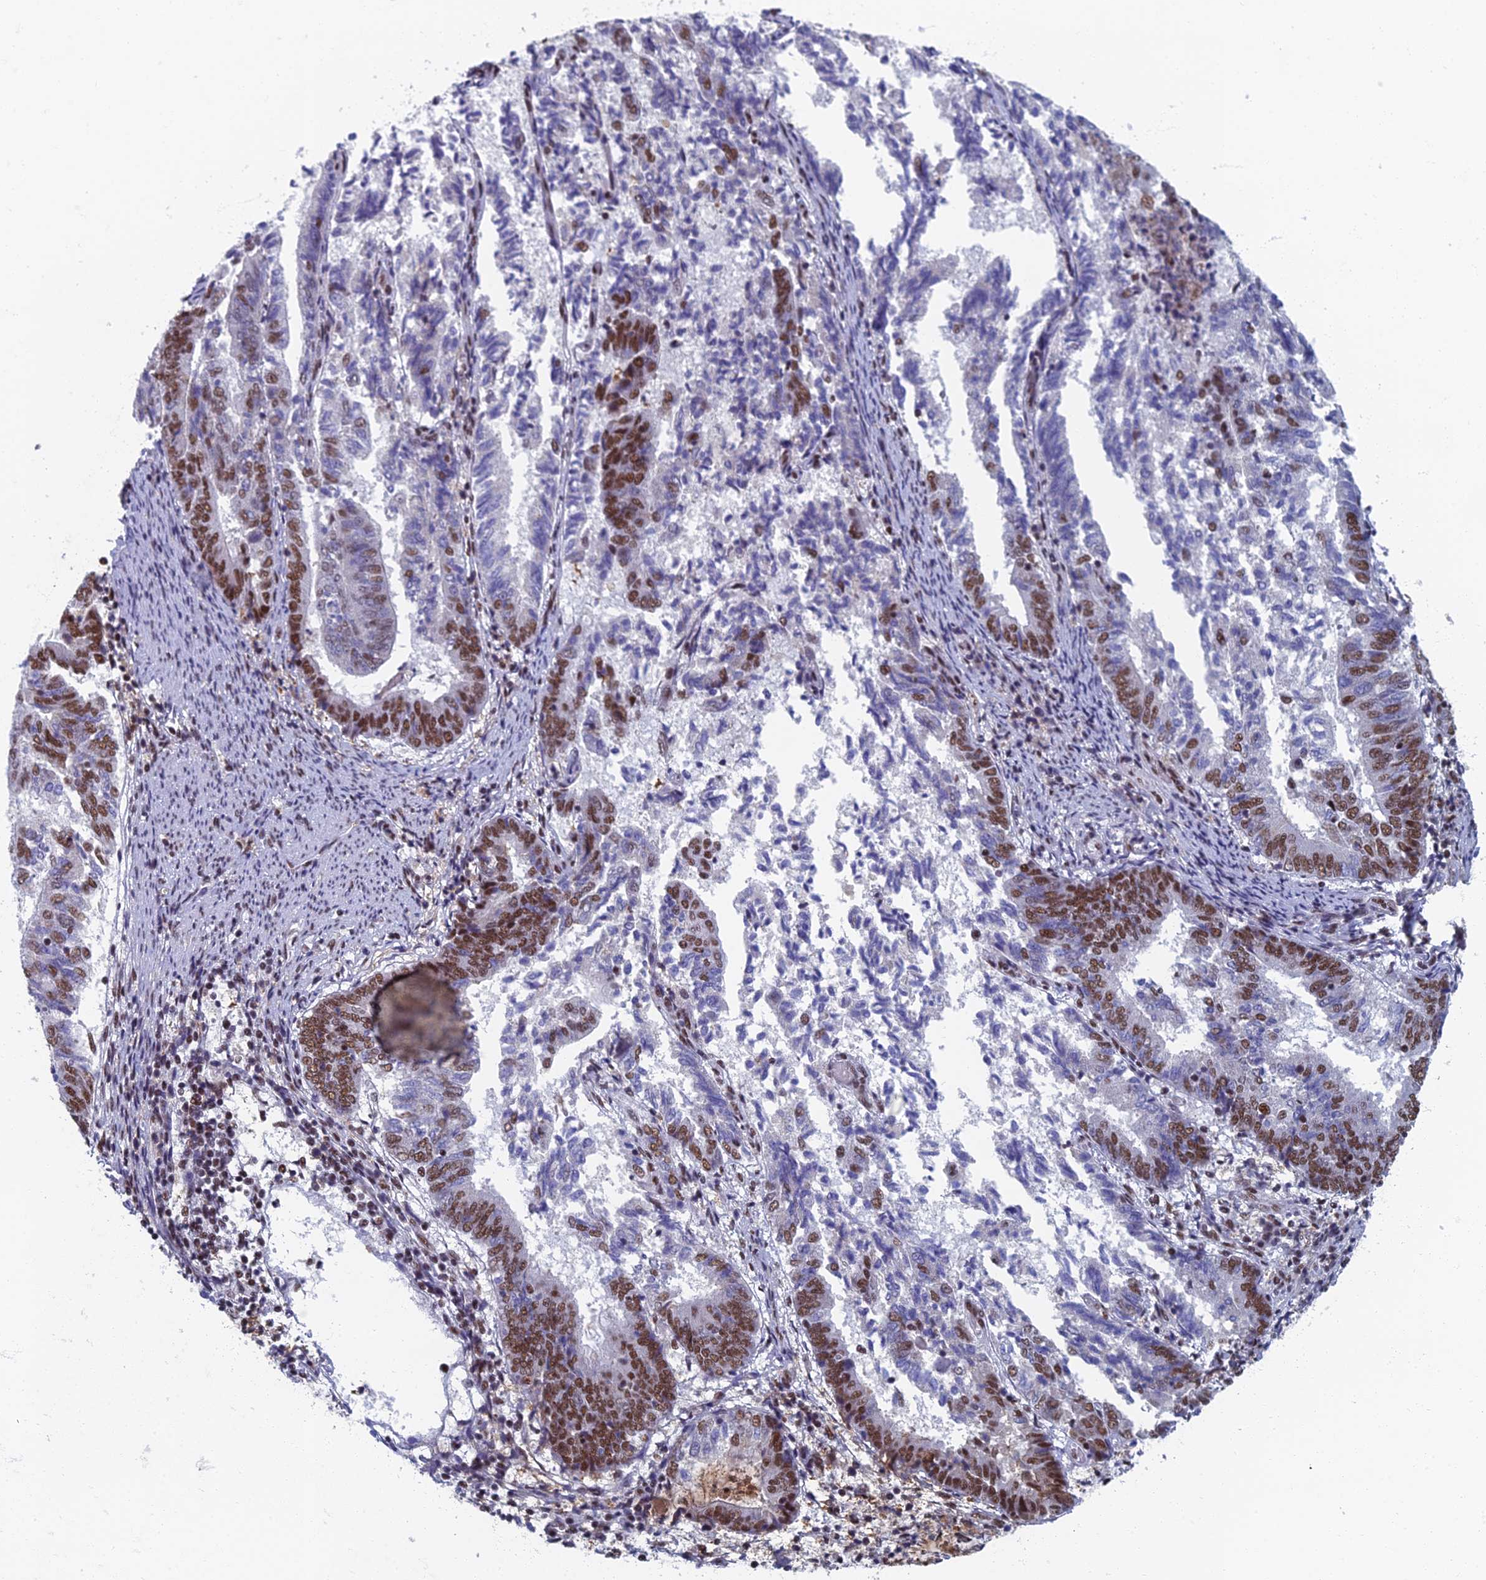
{"staining": {"intensity": "moderate", "quantity": "25%-75%", "location": "nuclear"}, "tissue": "endometrial cancer", "cell_type": "Tumor cells", "image_type": "cancer", "snomed": [{"axis": "morphology", "description": "Adenocarcinoma, NOS"}, {"axis": "topography", "description": "Endometrium"}], "caption": "Protein positivity by IHC shows moderate nuclear staining in about 25%-75% of tumor cells in endometrial cancer (adenocarcinoma).", "gene": "TAF13", "patient": {"sex": "female", "age": 80}}